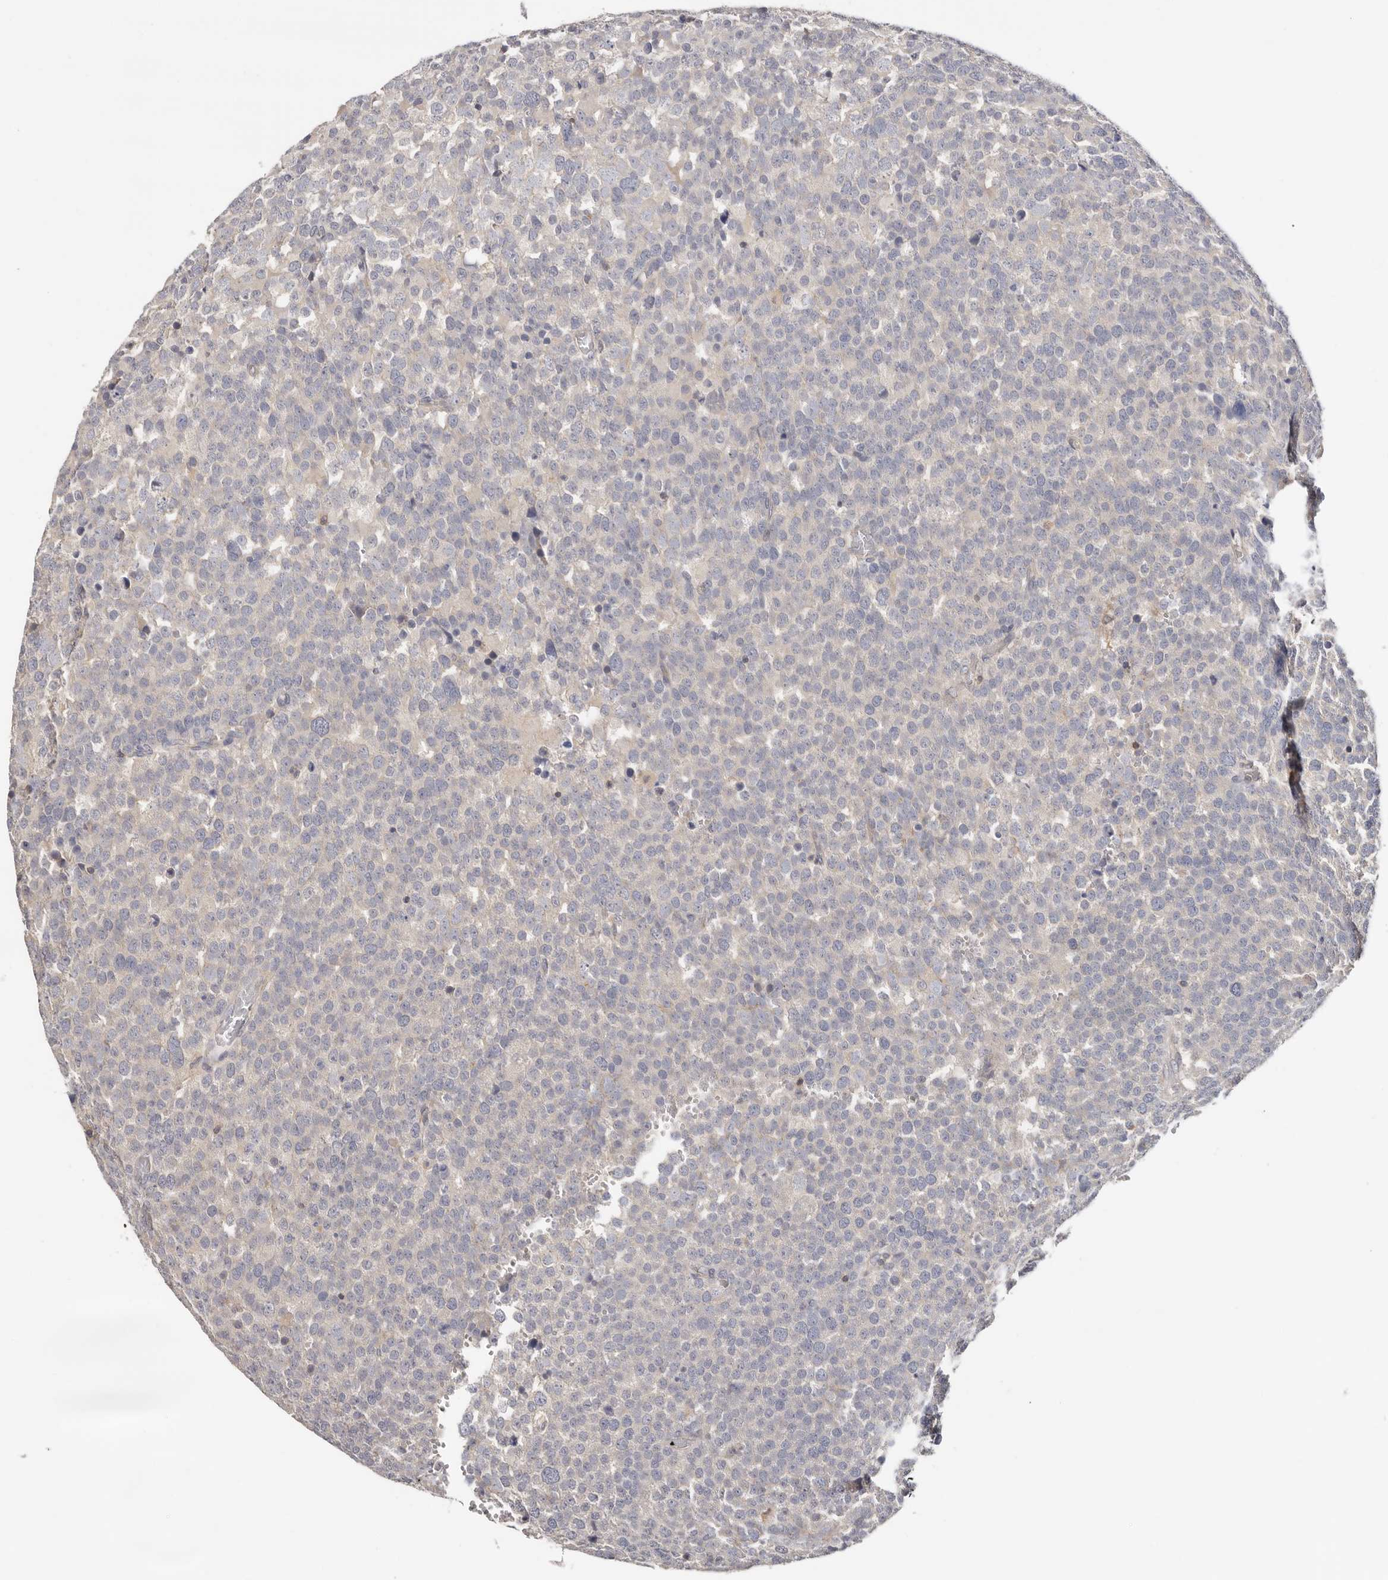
{"staining": {"intensity": "negative", "quantity": "none", "location": "none"}, "tissue": "testis cancer", "cell_type": "Tumor cells", "image_type": "cancer", "snomed": [{"axis": "morphology", "description": "Seminoma, NOS"}, {"axis": "topography", "description": "Testis"}], "caption": "A high-resolution micrograph shows immunohistochemistry staining of seminoma (testis), which shows no significant positivity in tumor cells.", "gene": "S100A14", "patient": {"sex": "male", "age": 71}}